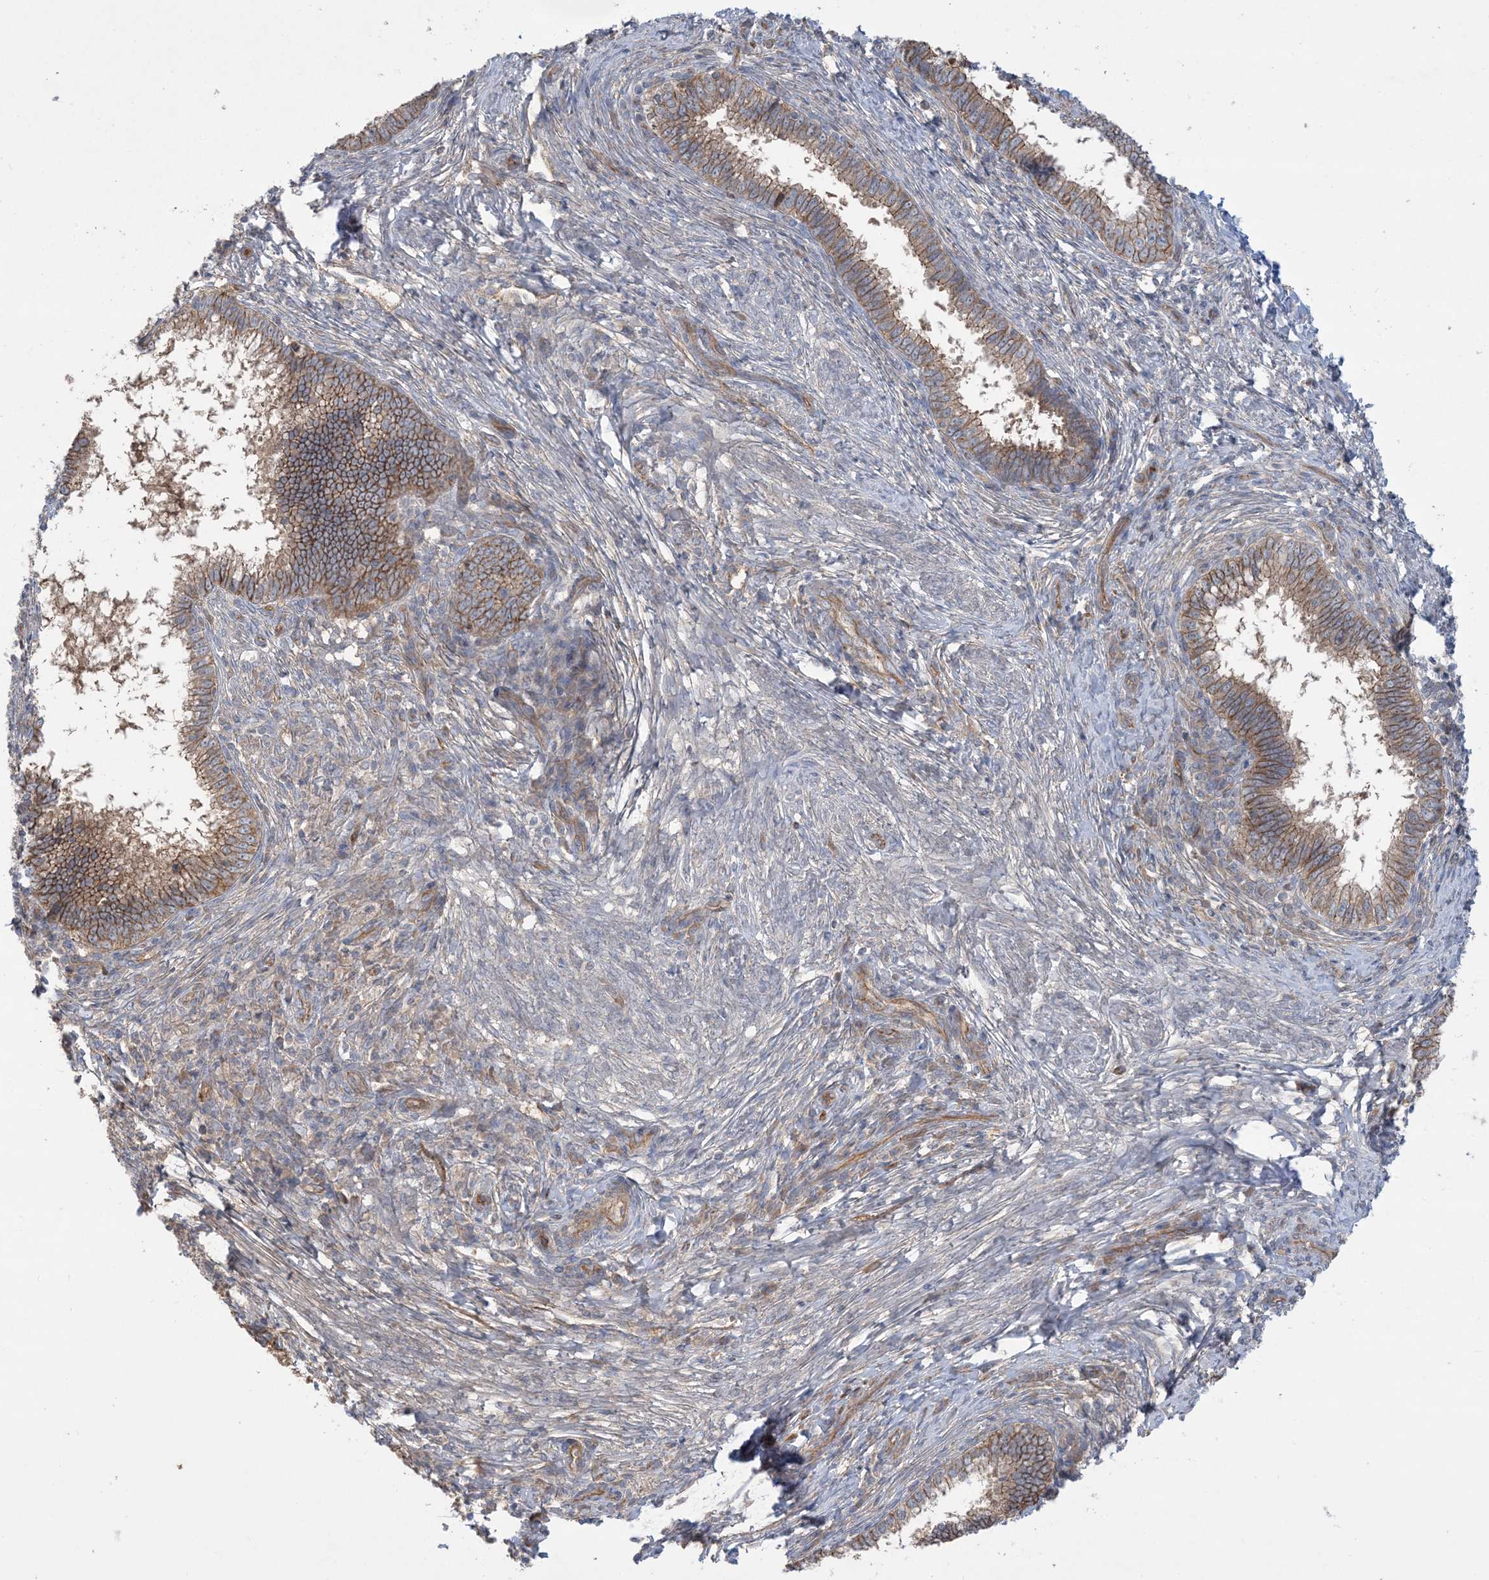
{"staining": {"intensity": "moderate", "quantity": ">75%", "location": "cytoplasmic/membranous"}, "tissue": "cervical cancer", "cell_type": "Tumor cells", "image_type": "cancer", "snomed": [{"axis": "morphology", "description": "Adenocarcinoma, NOS"}, {"axis": "topography", "description": "Cervix"}], "caption": "Protein staining exhibits moderate cytoplasmic/membranous expression in about >75% of tumor cells in cervical cancer.", "gene": "CCNY", "patient": {"sex": "female", "age": 36}}